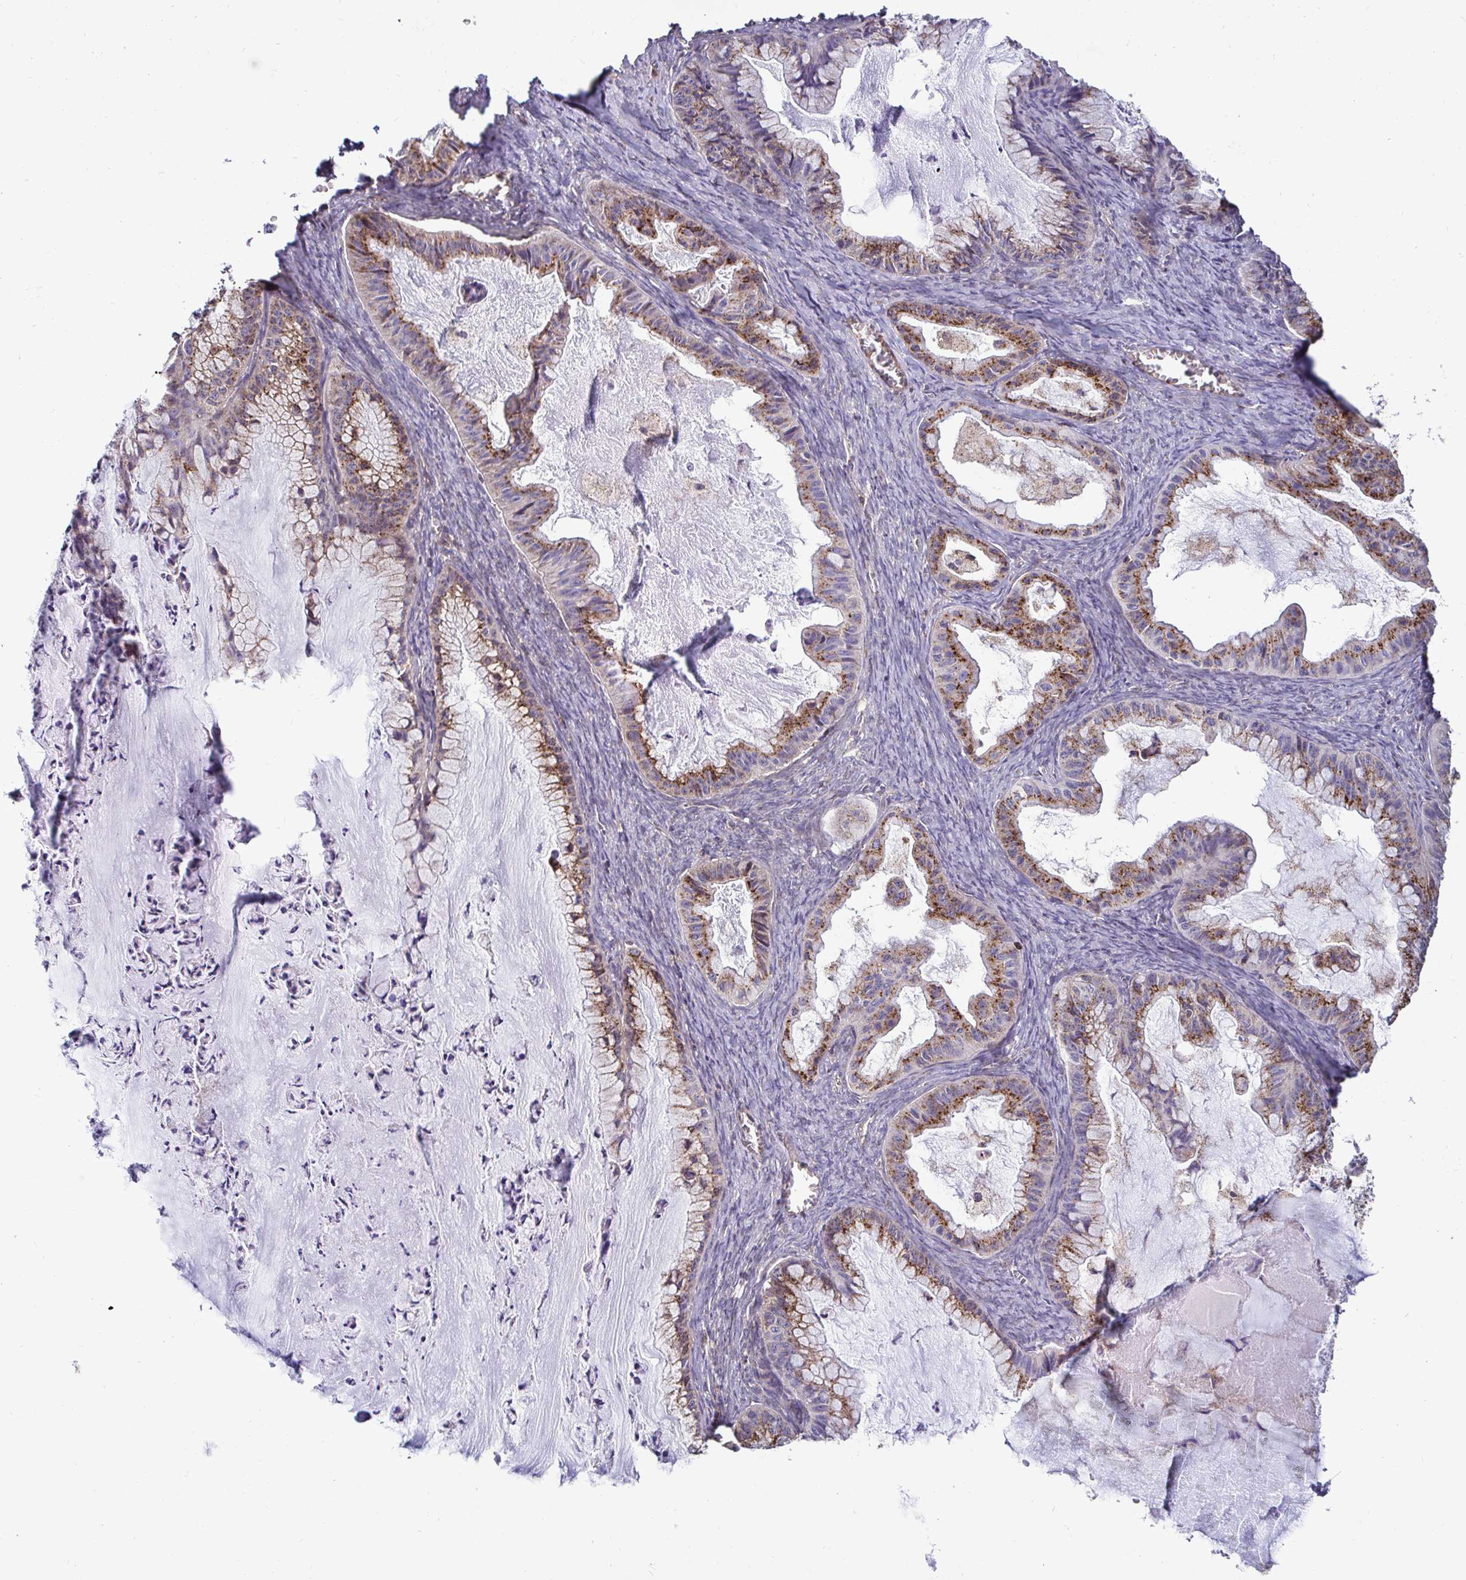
{"staining": {"intensity": "moderate", "quantity": ">75%", "location": "cytoplasmic/membranous"}, "tissue": "ovarian cancer", "cell_type": "Tumor cells", "image_type": "cancer", "snomed": [{"axis": "morphology", "description": "Cystadenocarcinoma, mucinous, NOS"}, {"axis": "topography", "description": "Ovary"}], "caption": "IHC of human ovarian cancer displays medium levels of moderate cytoplasmic/membranous staining in approximately >75% of tumor cells.", "gene": "SPRY1", "patient": {"sex": "female", "age": 72}}